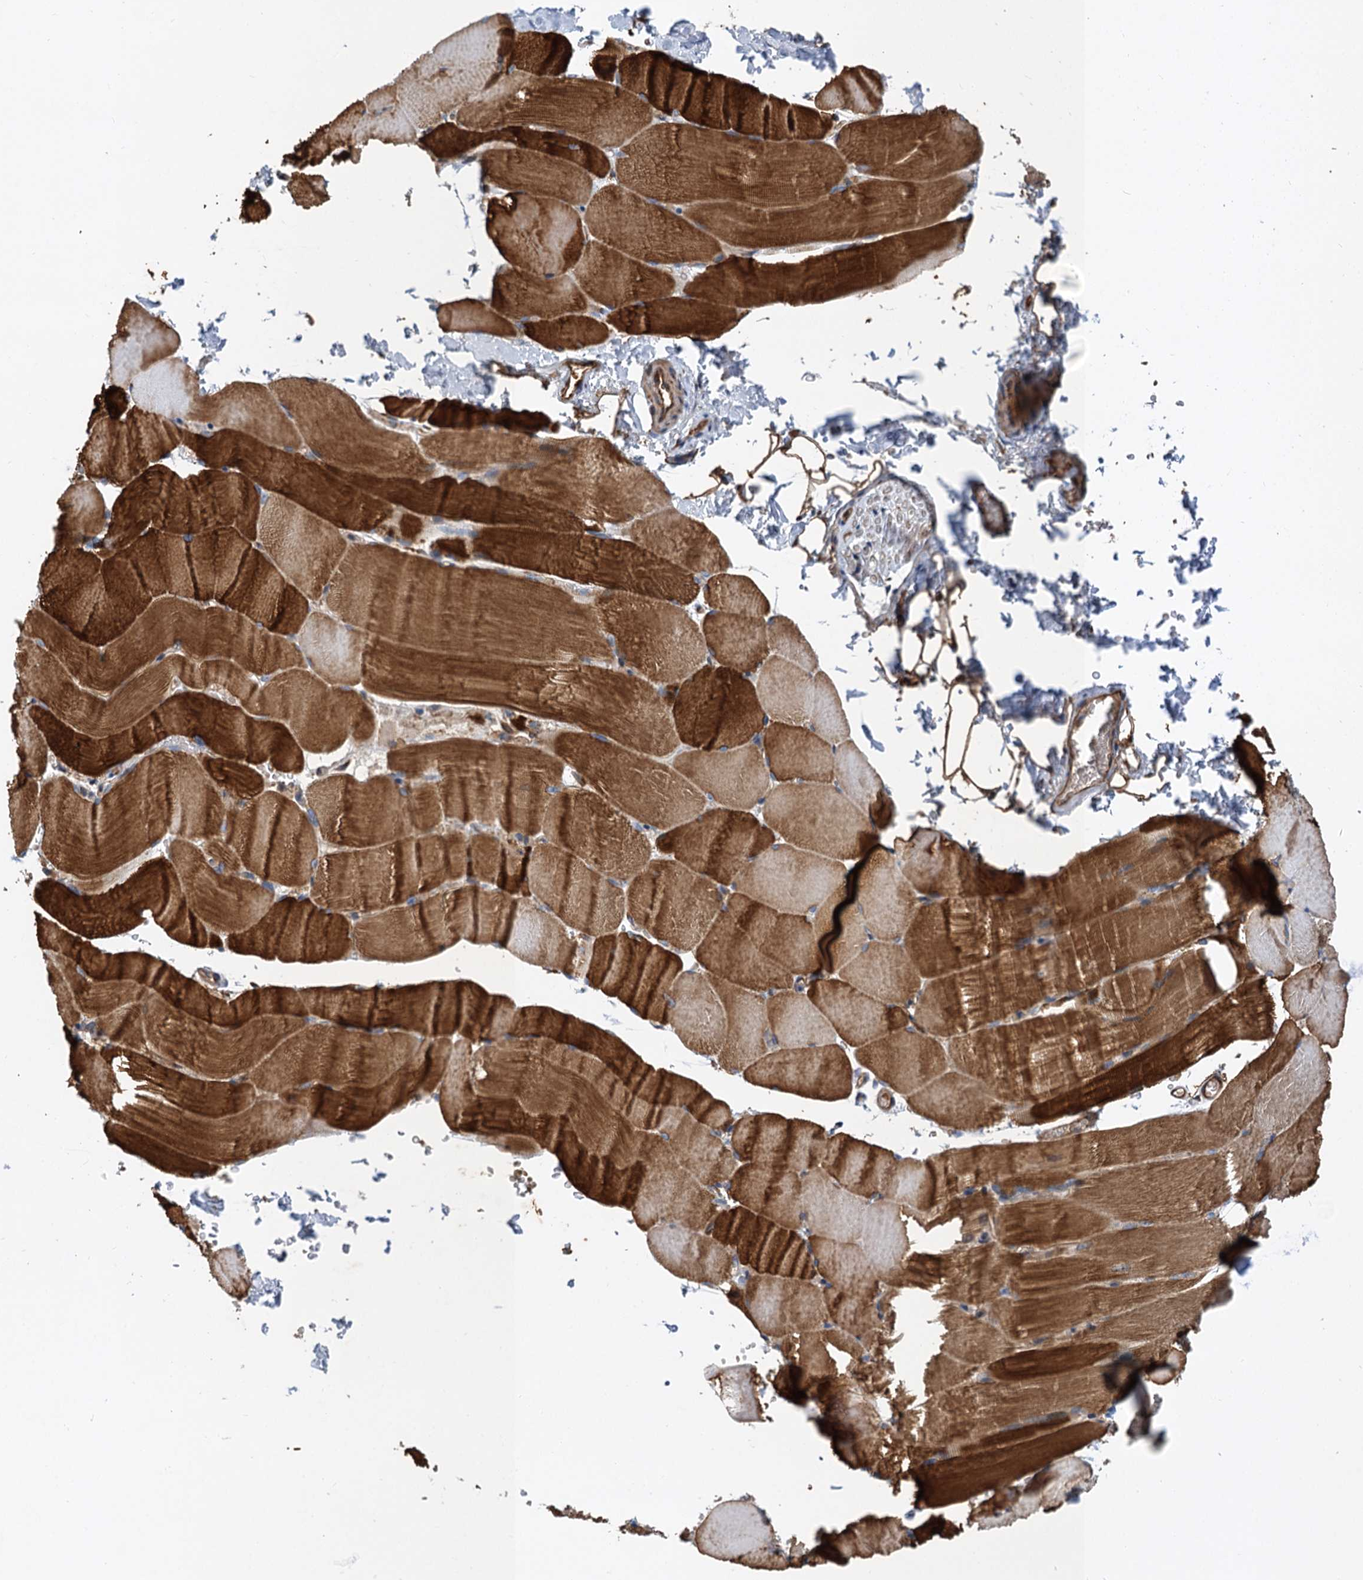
{"staining": {"intensity": "moderate", "quantity": ">75%", "location": "cytoplasmic/membranous"}, "tissue": "skeletal muscle", "cell_type": "Myocytes", "image_type": "normal", "snomed": [{"axis": "morphology", "description": "Normal tissue, NOS"}, {"axis": "topography", "description": "Skeletal muscle"}, {"axis": "topography", "description": "Parathyroid gland"}], "caption": "Normal skeletal muscle was stained to show a protein in brown. There is medium levels of moderate cytoplasmic/membranous expression in approximately >75% of myocytes.", "gene": "LINS1", "patient": {"sex": "female", "age": 37}}